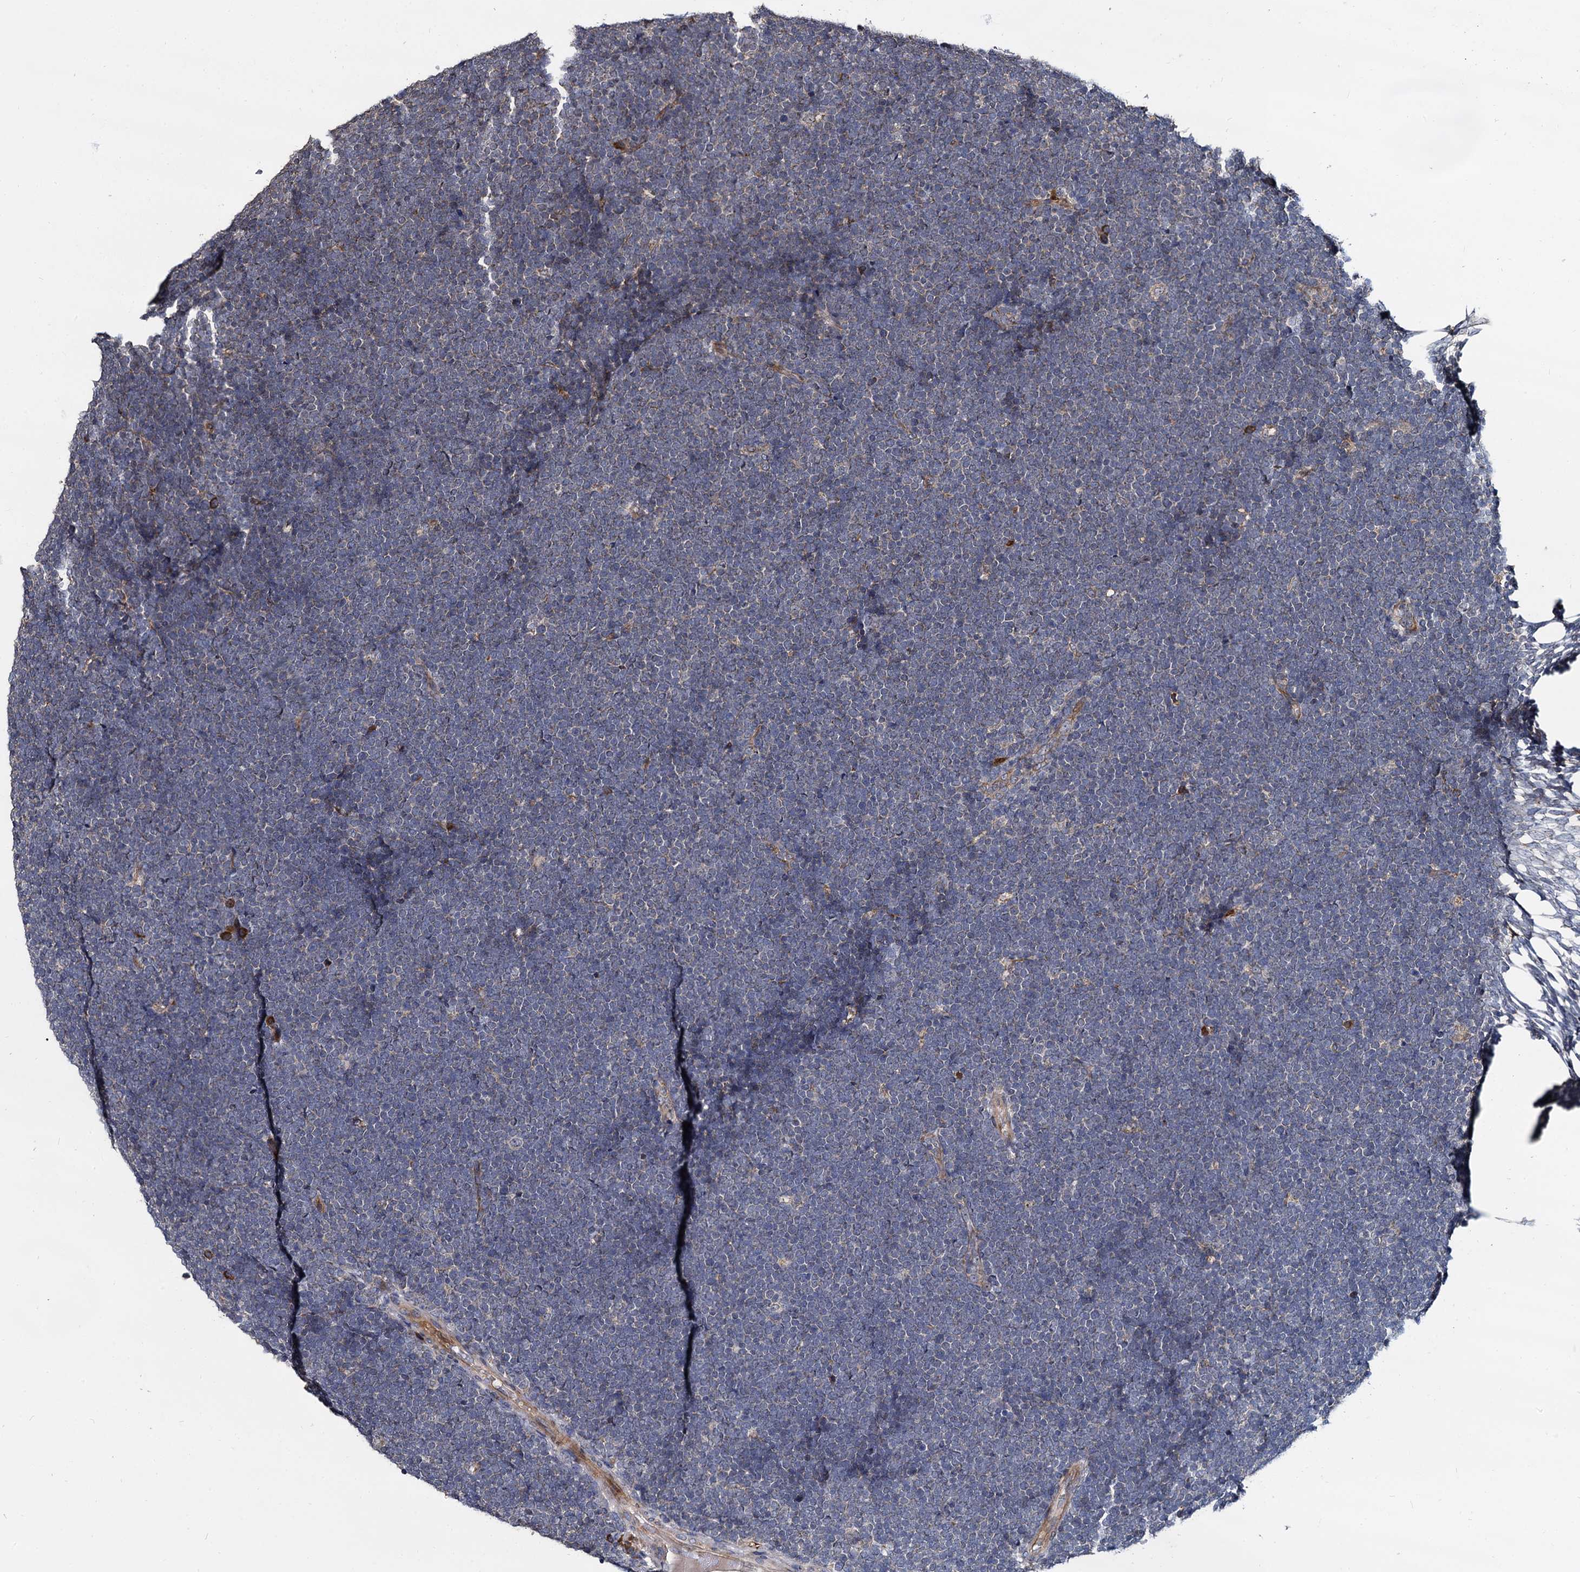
{"staining": {"intensity": "negative", "quantity": "none", "location": "none"}, "tissue": "lymphoma", "cell_type": "Tumor cells", "image_type": "cancer", "snomed": [{"axis": "morphology", "description": "Malignant lymphoma, non-Hodgkin's type, High grade"}, {"axis": "topography", "description": "Lymph node"}], "caption": "IHC of lymphoma reveals no positivity in tumor cells.", "gene": "WWC3", "patient": {"sex": "male", "age": 13}}